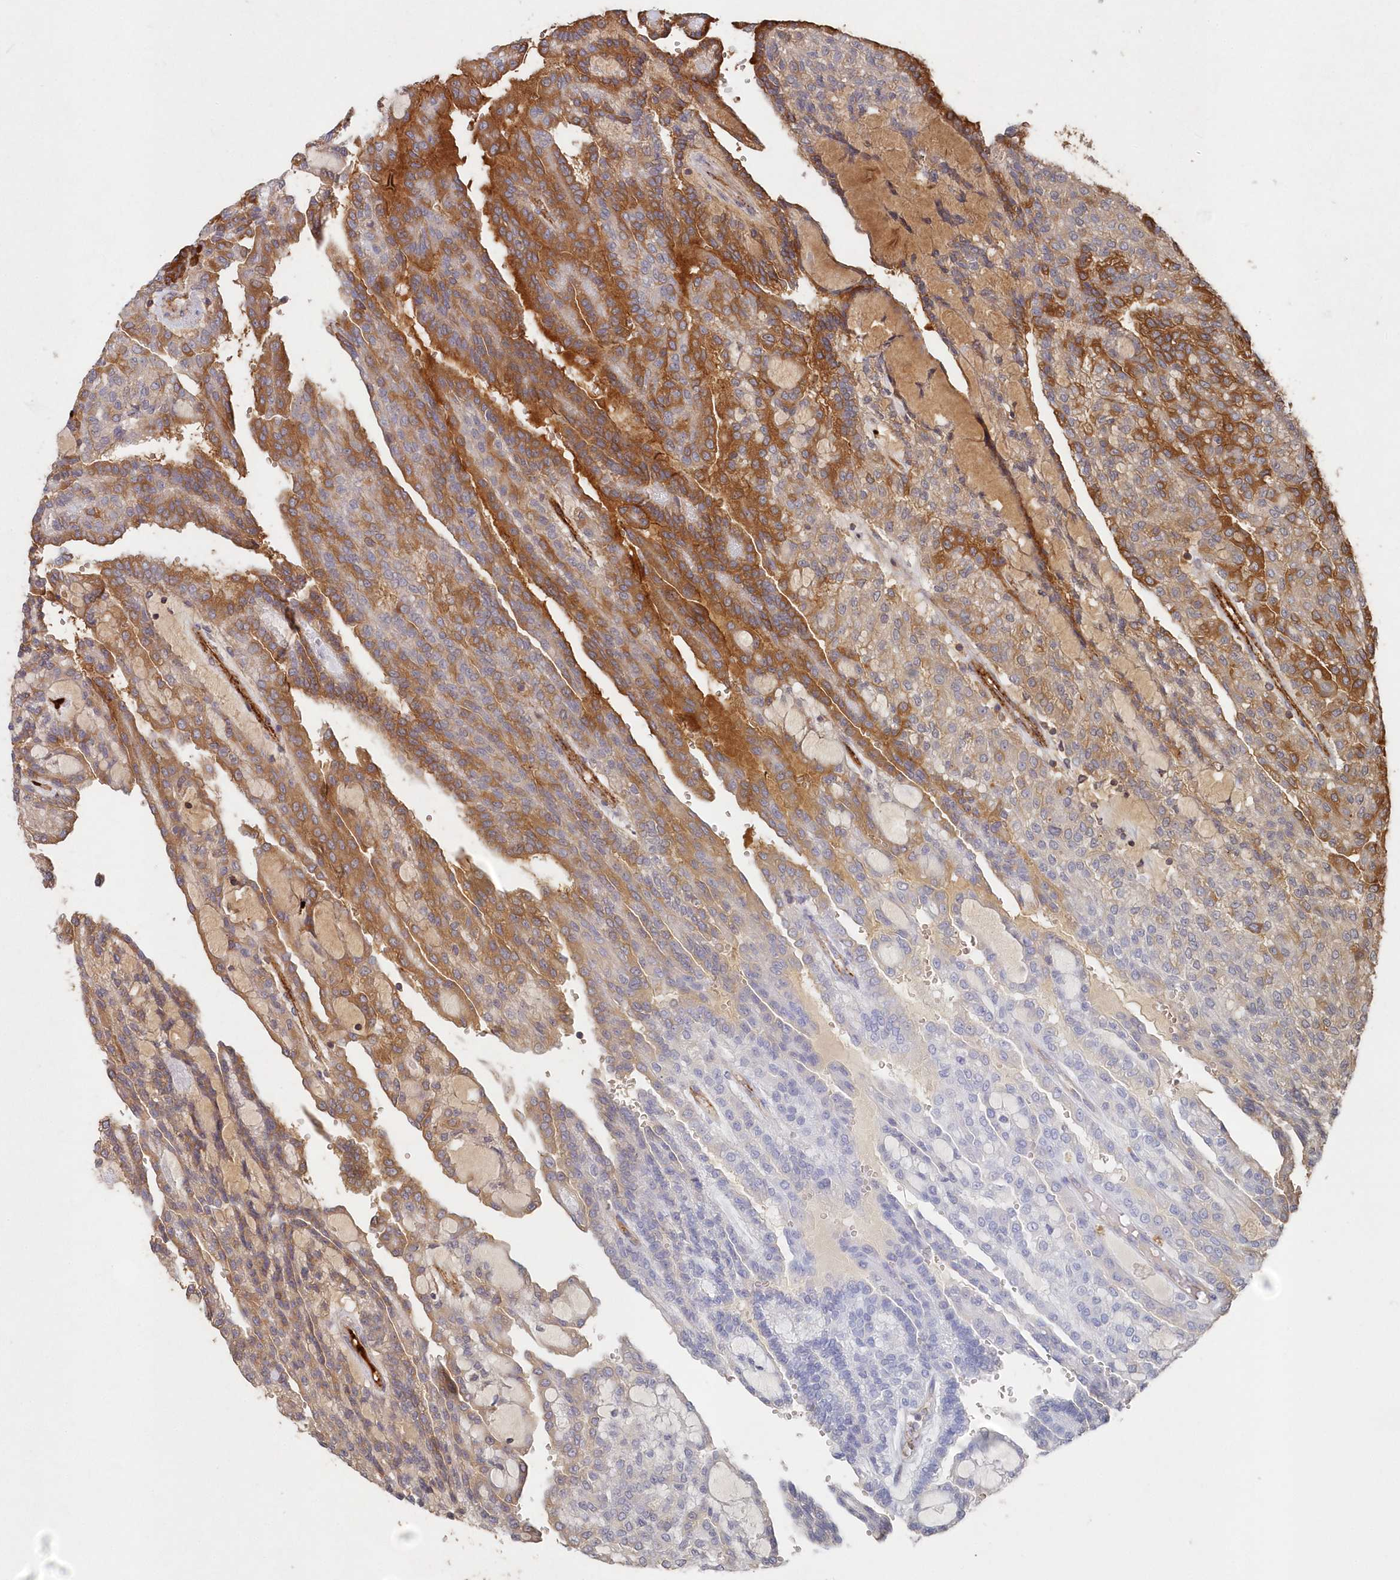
{"staining": {"intensity": "moderate", "quantity": "25%-75%", "location": "cytoplasmic/membranous"}, "tissue": "renal cancer", "cell_type": "Tumor cells", "image_type": "cancer", "snomed": [{"axis": "morphology", "description": "Adenocarcinoma, NOS"}, {"axis": "topography", "description": "Kidney"}], "caption": "Brown immunohistochemical staining in human renal cancer shows moderate cytoplasmic/membranous staining in about 25%-75% of tumor cells.", "gene": "ABHD14B", "patient": {"sex": "male", "age": 63}}